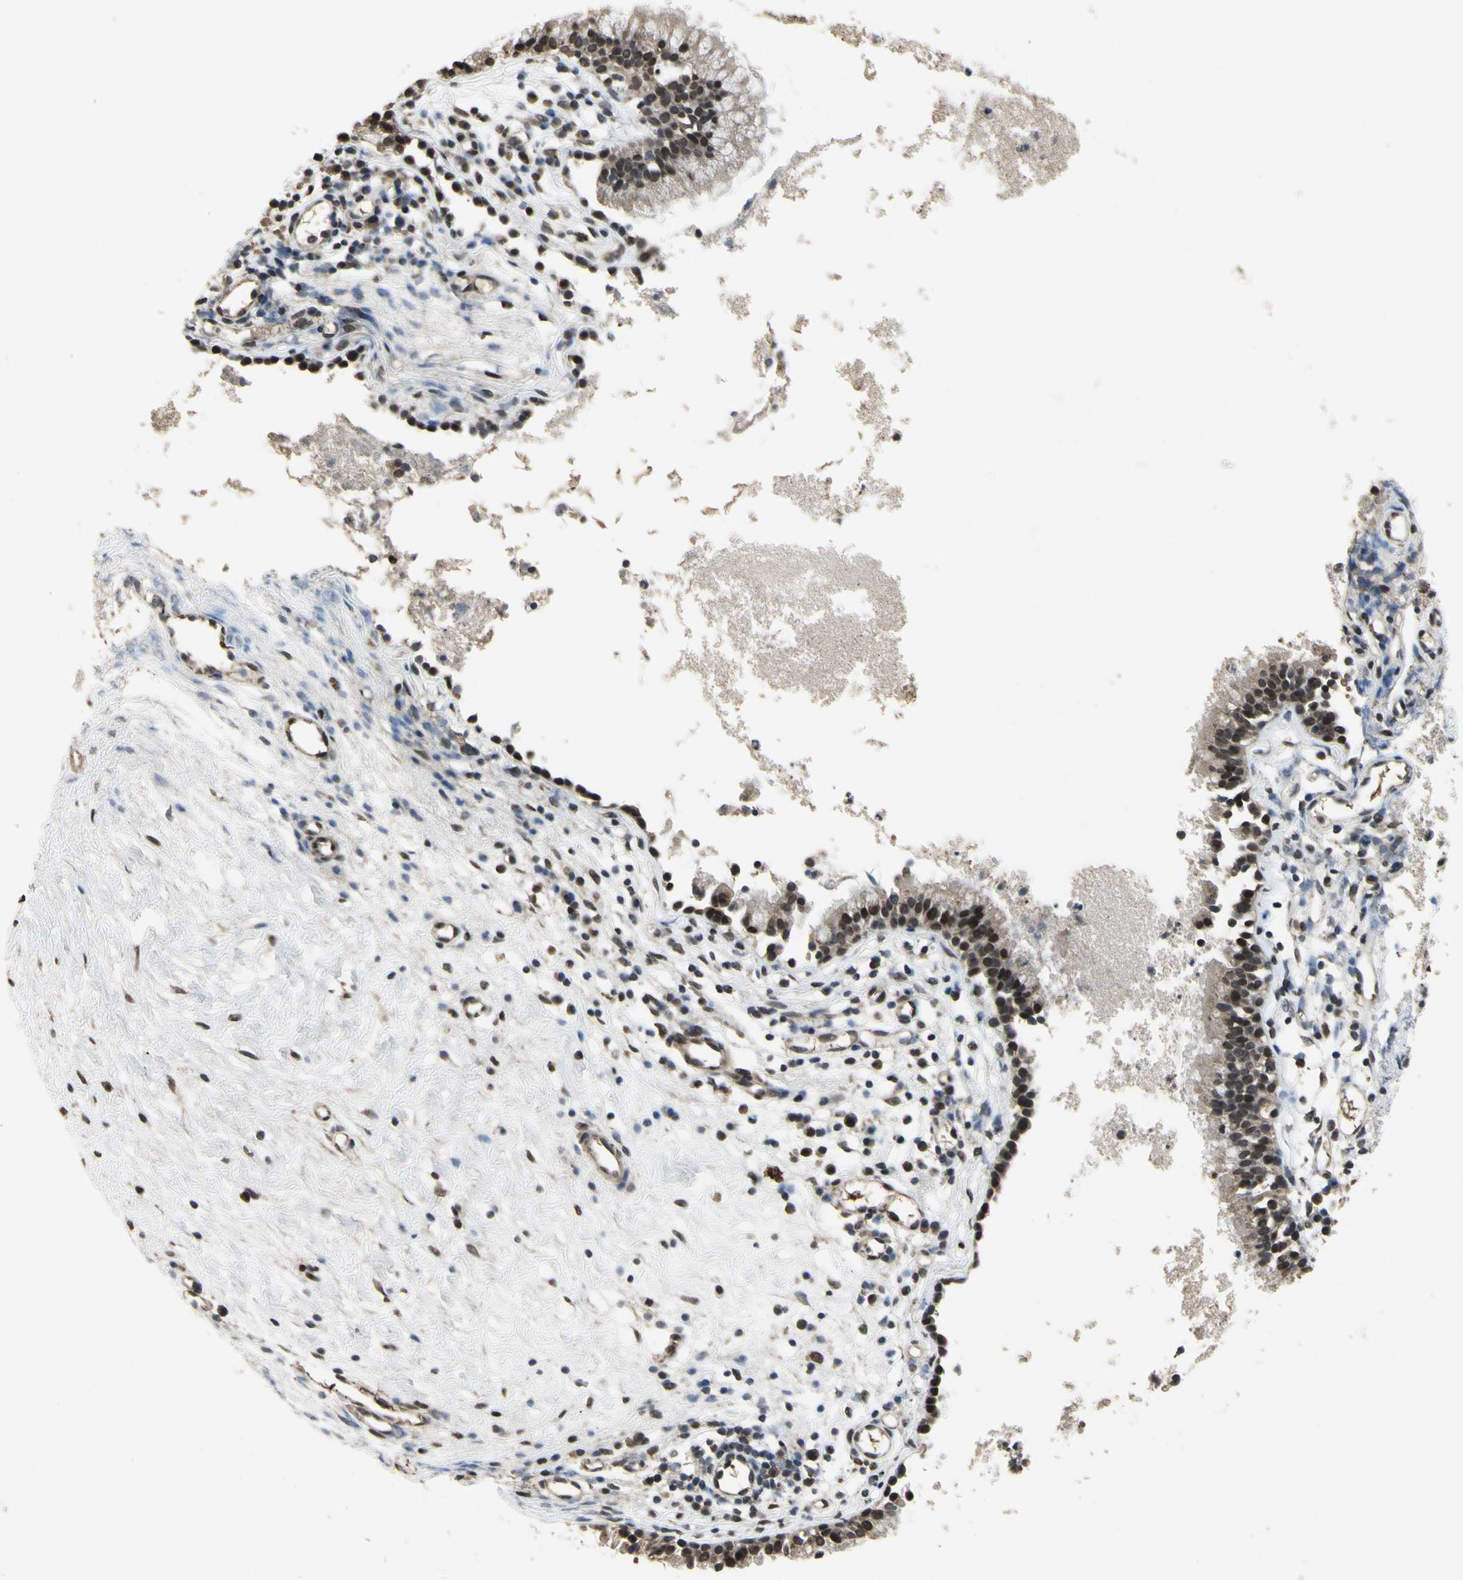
{"staining": {"intensity": "strong", "quantity": ">75%", "location": "nuclear"}, "tissue": "nasopharynx", "cell_type": "Respiratory epithelial cells", "image_type": "normal", "snomed": [{"axis": "morphology", "description": "Normal tissue, NOS"}, {"axis": "topography", "description": "Nasopharynx"}], "caption": "The immunohistochemical stain highlights strong nuclear staining in respiratory epithelial cells of unremarkable nasopharynx.", "gene": "ZNF174", "patient": {"sex": "male", "age": 21}}